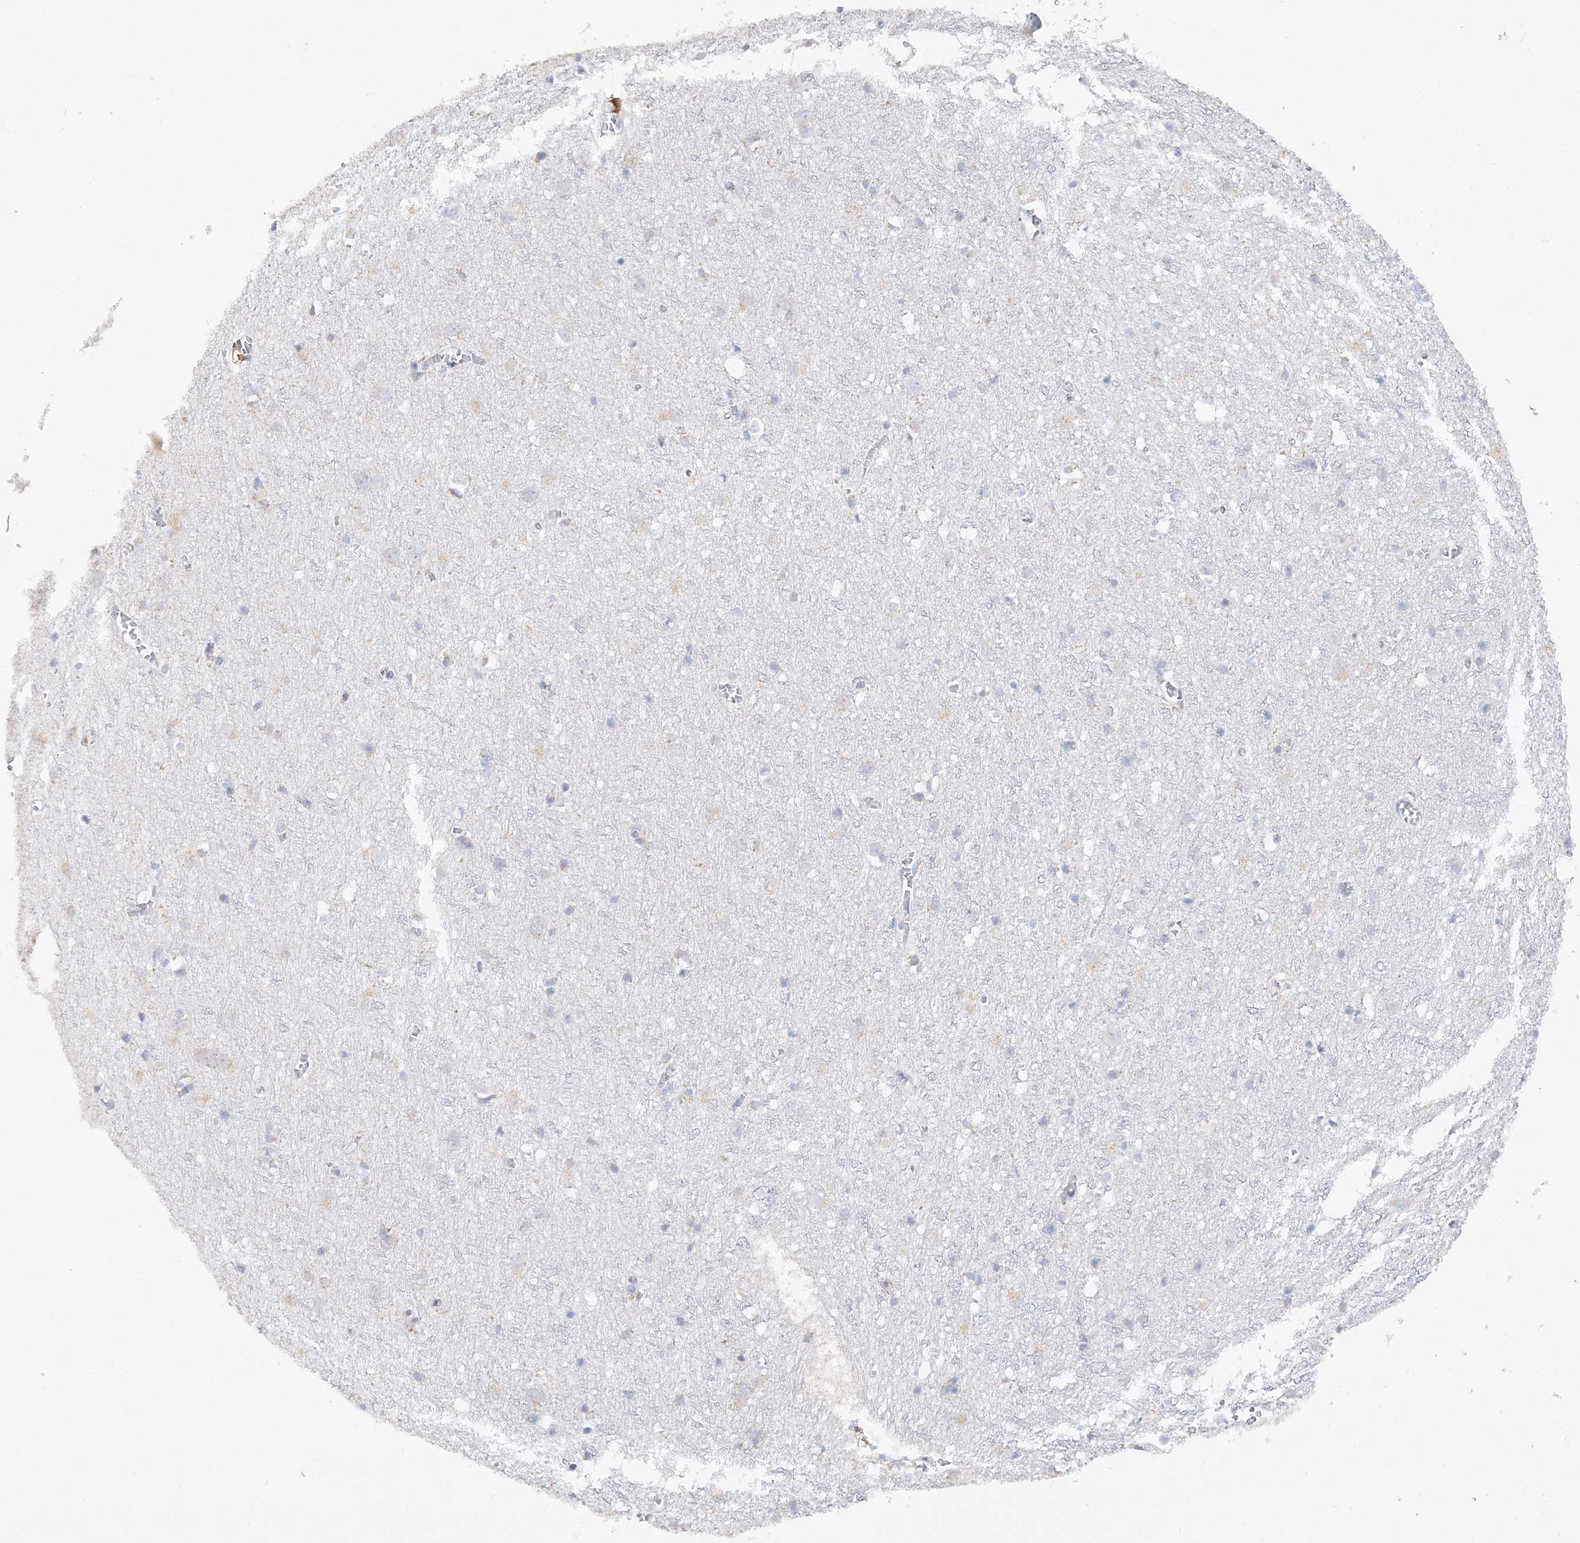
{"staining": {"intensity": "negative", "quantity": "none", "location": "none"}, "tissue": "cerebral cortex", "cell_type": "Endothelial cells", "image_type": "normal", "snomed": [{"axis": "morphology", "description": "Normal tissue, NOS"}, {"axis": "topography", "description": "Cerebral cortex"}], "caption": "DAB (3,3'-diaminobenzidine) immunohistochemical staining of normal cerebral cortex shows no significant expression in endothelial cells.", "gene": "RPEL1", "patient": {"sex": "female", "age": 64}}